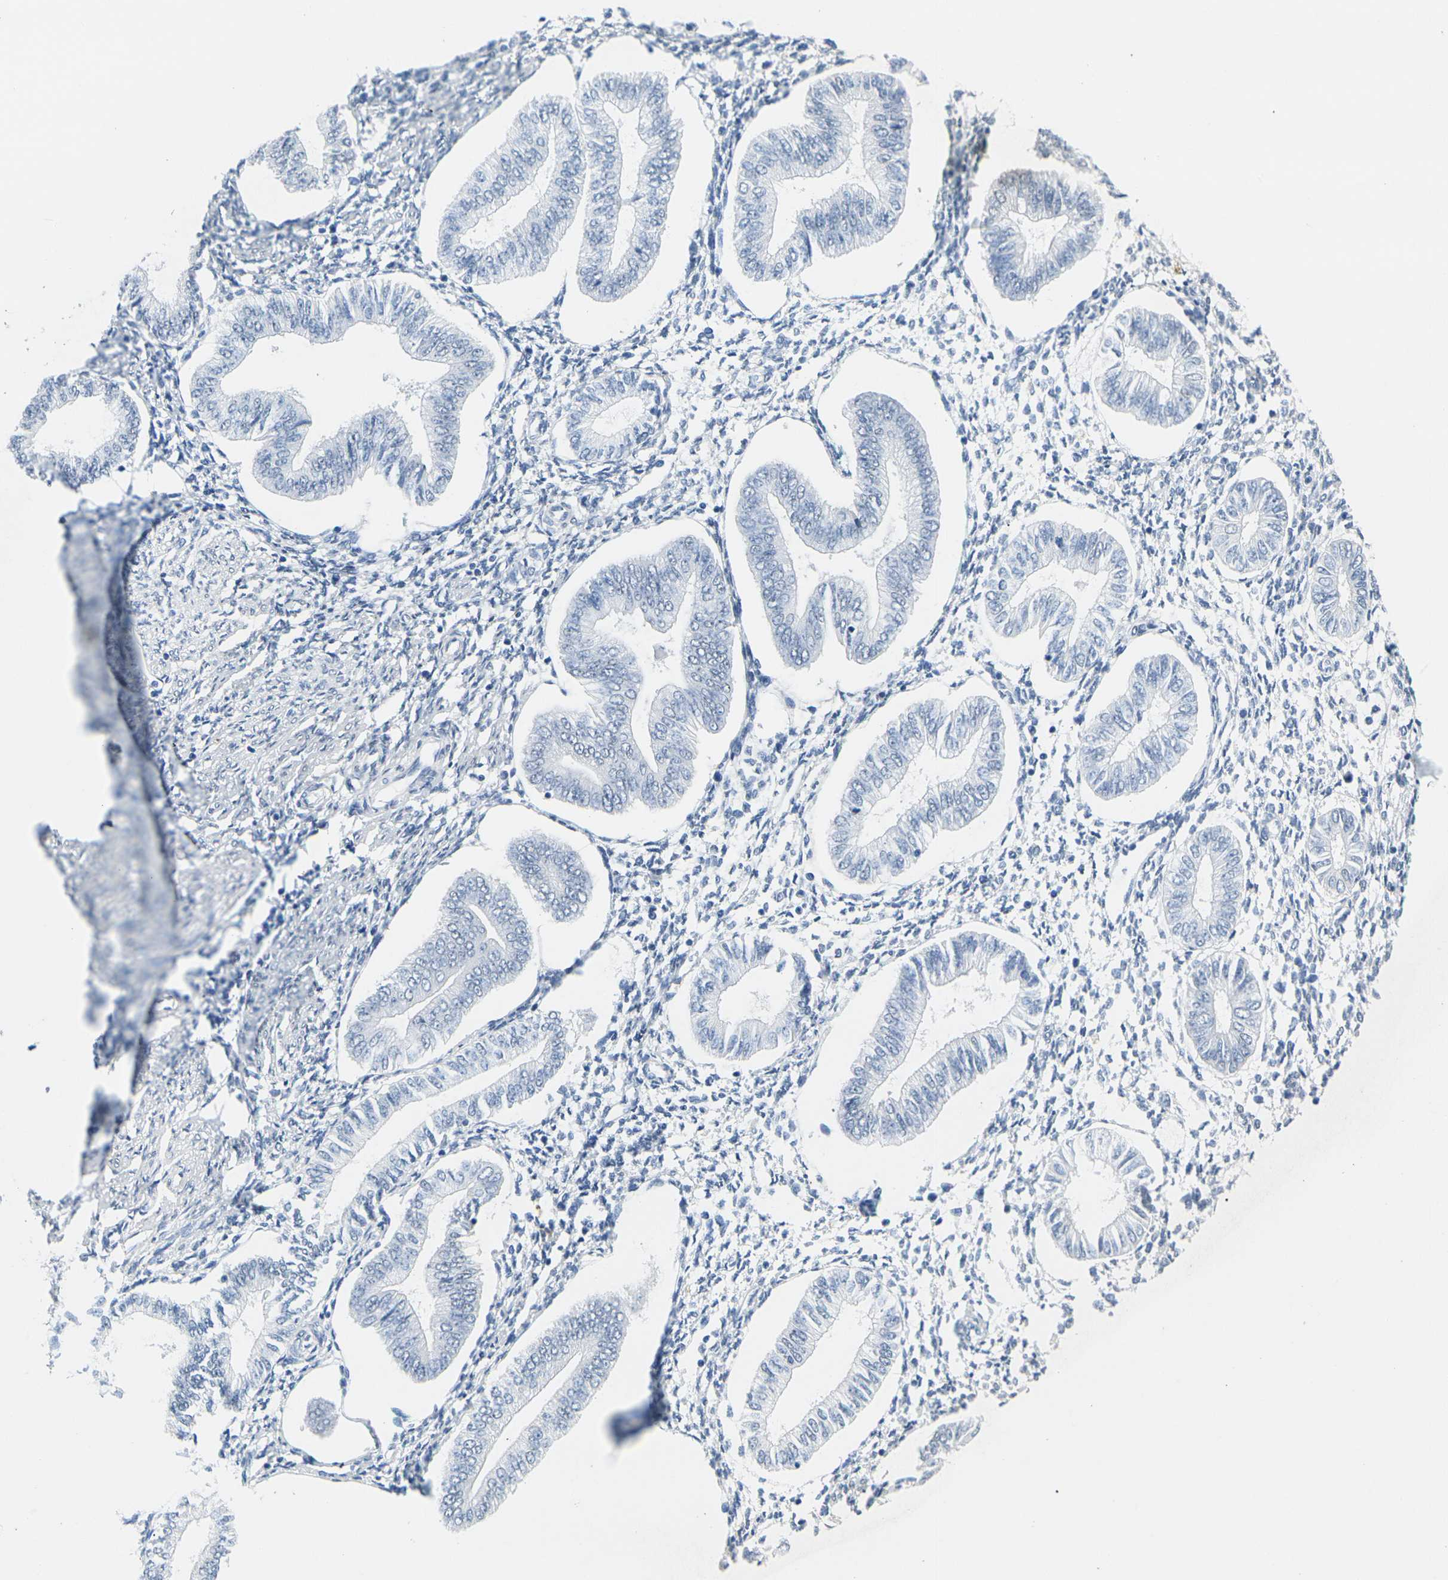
{"staining": {"intensity": "negative", "quantity": "none", "location": "none"}, "tissue": "endometrium", "cell_type": "Cells in endometrial stroma", "image_type": "normal", "snomed": [{"axis": "morphology", "description": "Normal tissue, NOS"}, {"axis": "topography", "description": "Endometrium"}], "caption": "Immunohistochemical staining of benign human endometrium displays no significant positivity in cells in endometrial stroma.", "gene": "CTAG1A", "patient": {"sex": "female", "age": 50}}